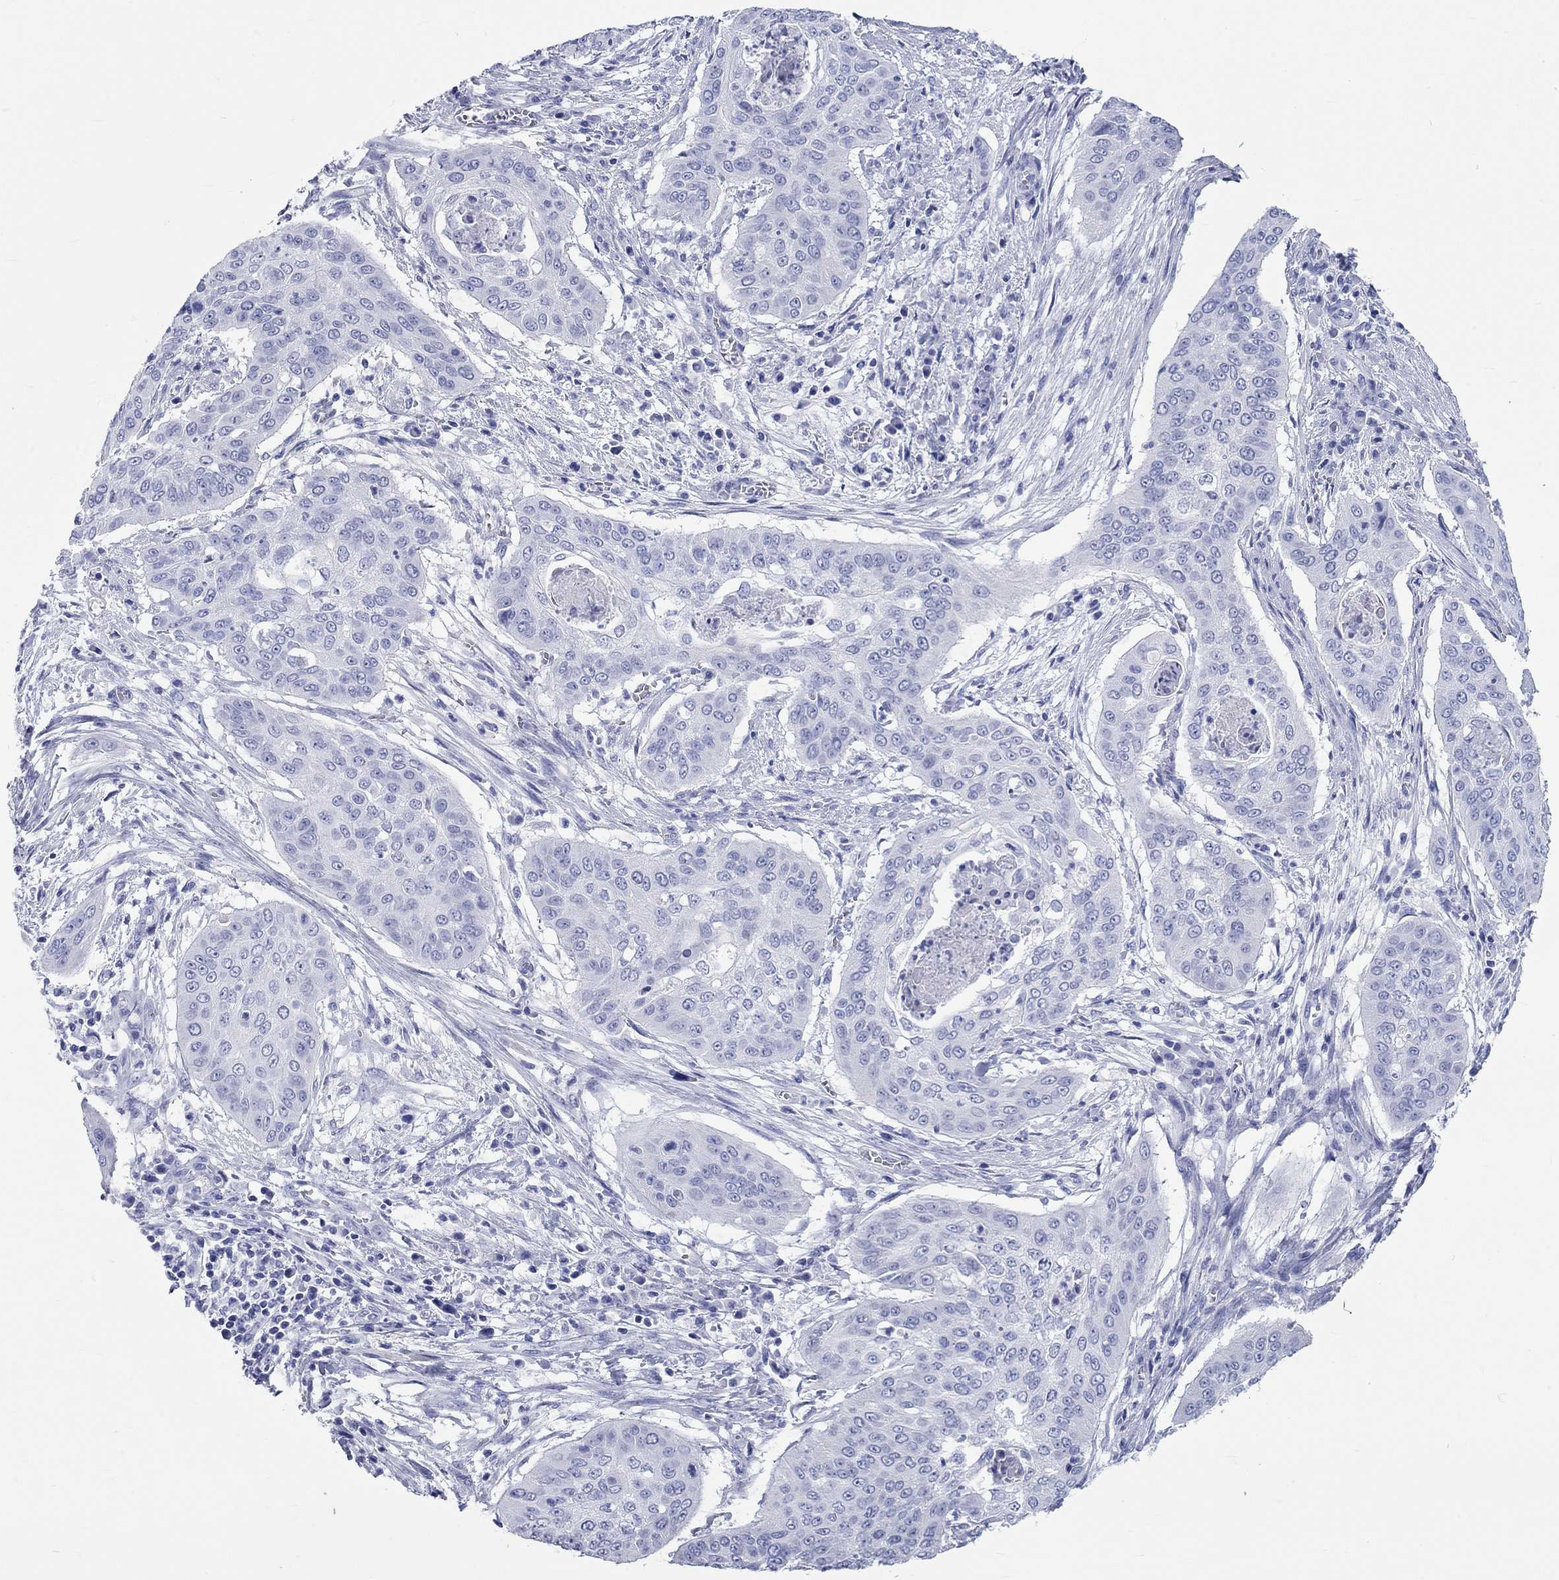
{"staining": {"intensity": "negative", "quantity": "none", "location": "none"}, "tissue": "cervical cancer", "cell_type": "Tumor cells", "image_type": "cancer", "snomed": [{"axis": "morphology", "description": "Squamous cell carcinoma, NOS"}, {"axis": "topography", "description": "Cervix"}], "caption": "Tumor cells are negative for brown protein staining in cervical squamous cell carcinoma. Brightfield microscopy of IHC stained with DAB (brown) and hematoxylin (blue), captured at high magnification.", "gene": "SPATA9", "patient": {"sex": "female", "age": 39}}